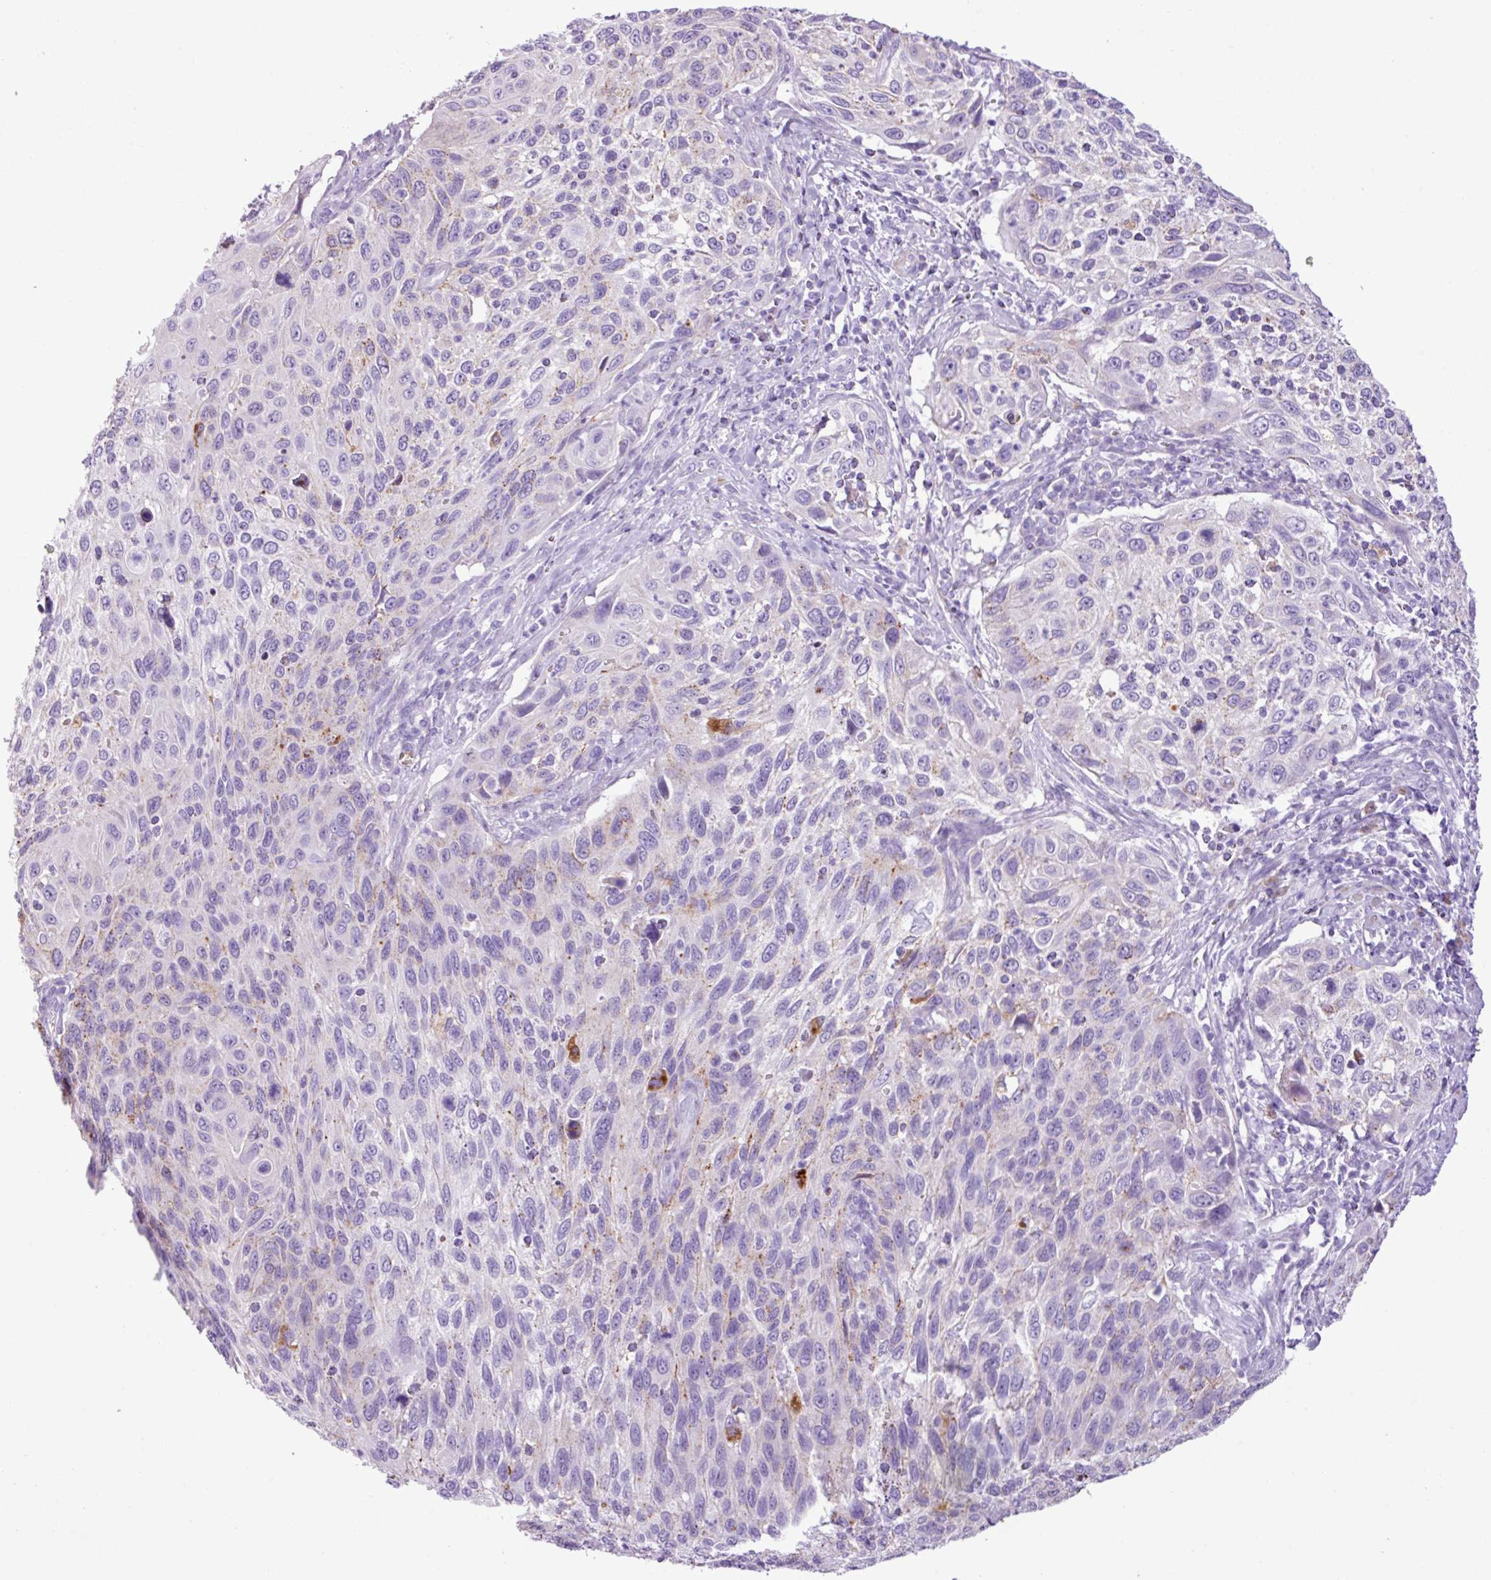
{"staining": {"intensity": "weak", "quantity": "<25%", "location": "cytoplasmic/membranous"}, "tissue": "cervical cancer", "cell_type": "Tumor cells", "image_type": "cancer", "snomed": [{"axis": "morphology", "description": "Squamous cell carcinoma, NOS"}, {"axis": "topography", "description": "Cervix"}], "caption": "The histopathology image demonstrates no significant staining in tumor cells of cervical squamous cell carcinoma.", "gene": "ZSCAN5A", "patient": {"sex": "female", "age": 70}}